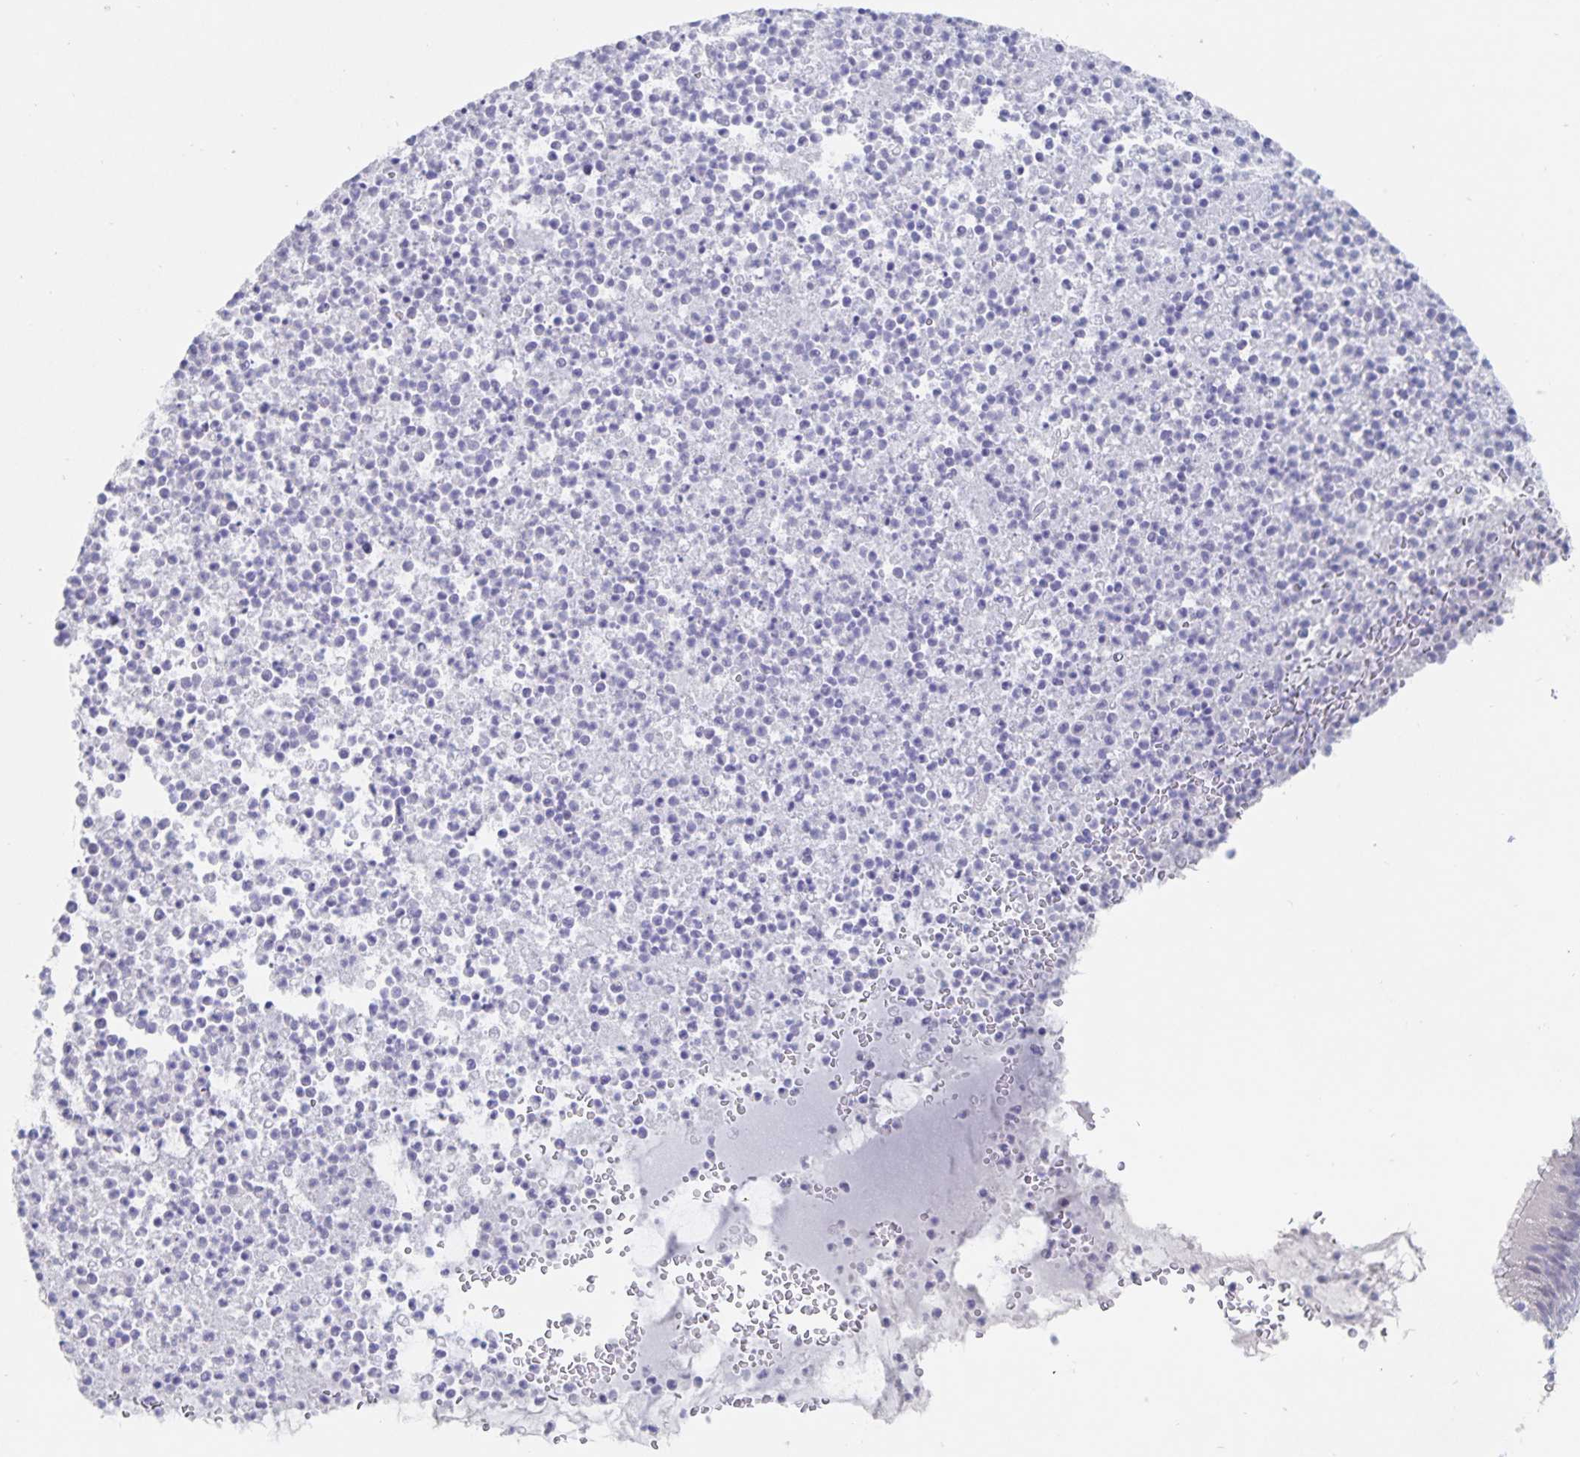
{"staining": {"intensity": "negative", "quantity": "none", "location": "none"}, "tissue": "bronchus", "cell_type": "Respiratory epithelial cells", "image_type": "normal", "snomed": [{"axis": "morphology", "description": "Normal tissue, NOS"}, {"axis": "topography", "description": "Cartilage tissue"}, {"axis": "topography", "description": "Bronchus"}], "caption": "Immunohistochemistry image of benign human bronchus stained for a protein (brown), which demonstrates no positivity in respiratory epithelial cells.", "gene": "SMOC1", "patient": {"sex": "male", "age": 56}}